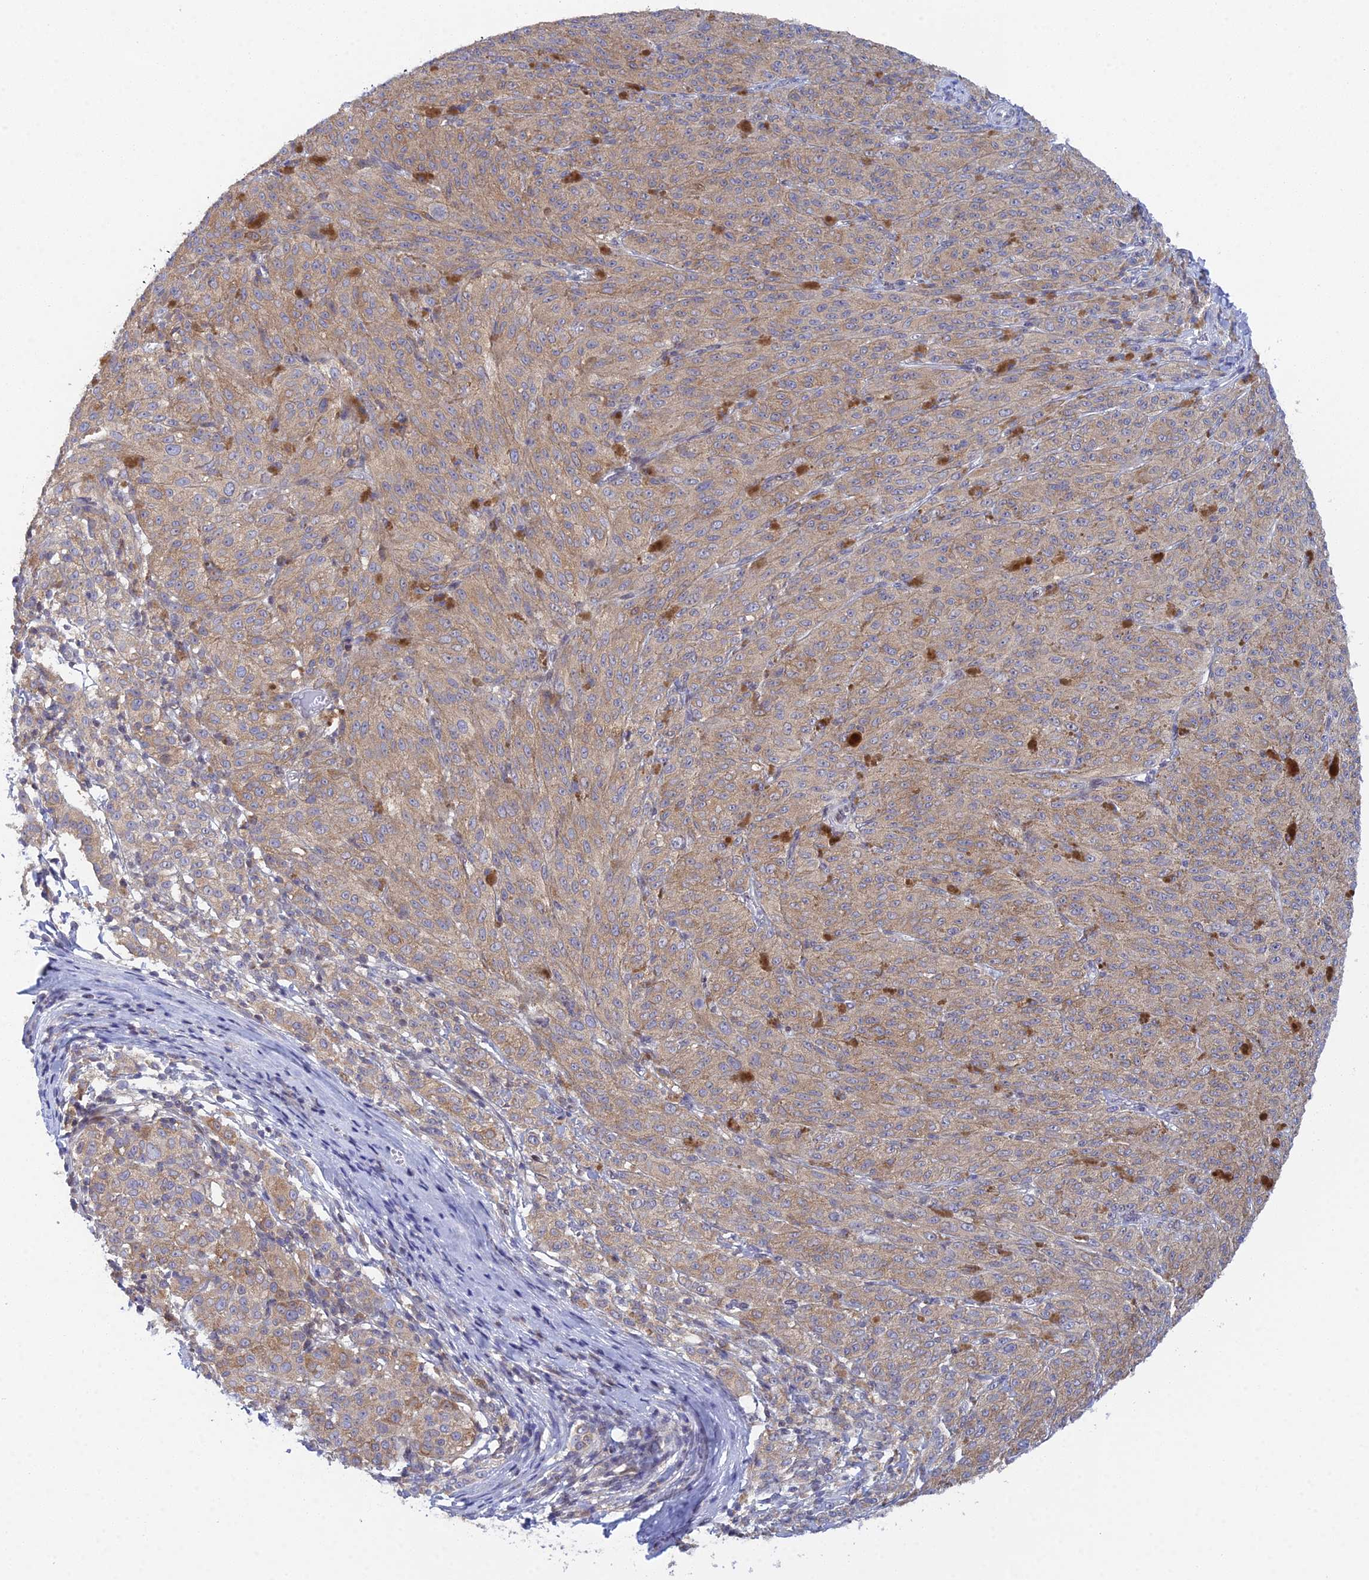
{"staining": {"intensity": "weak", "quantity": ">75%", "location": "cytoplasmic/membranous"}, "tissue": "melanoma", "cell_type": "Tumor cells", "image_type": "cancer", "snomed": [{"axis": "morphology", "description": "Malignant melanoma, NOS"}, {"axis": "topography", "description": "Skin"}], "caption": "This is a micrograph of IHC staining of melanoma, which shows weak positivity in the cytoplasmic/membranous of tumor cells.", "gene": "ELOA2", "patient": {"sex": "female", "age": 52}}